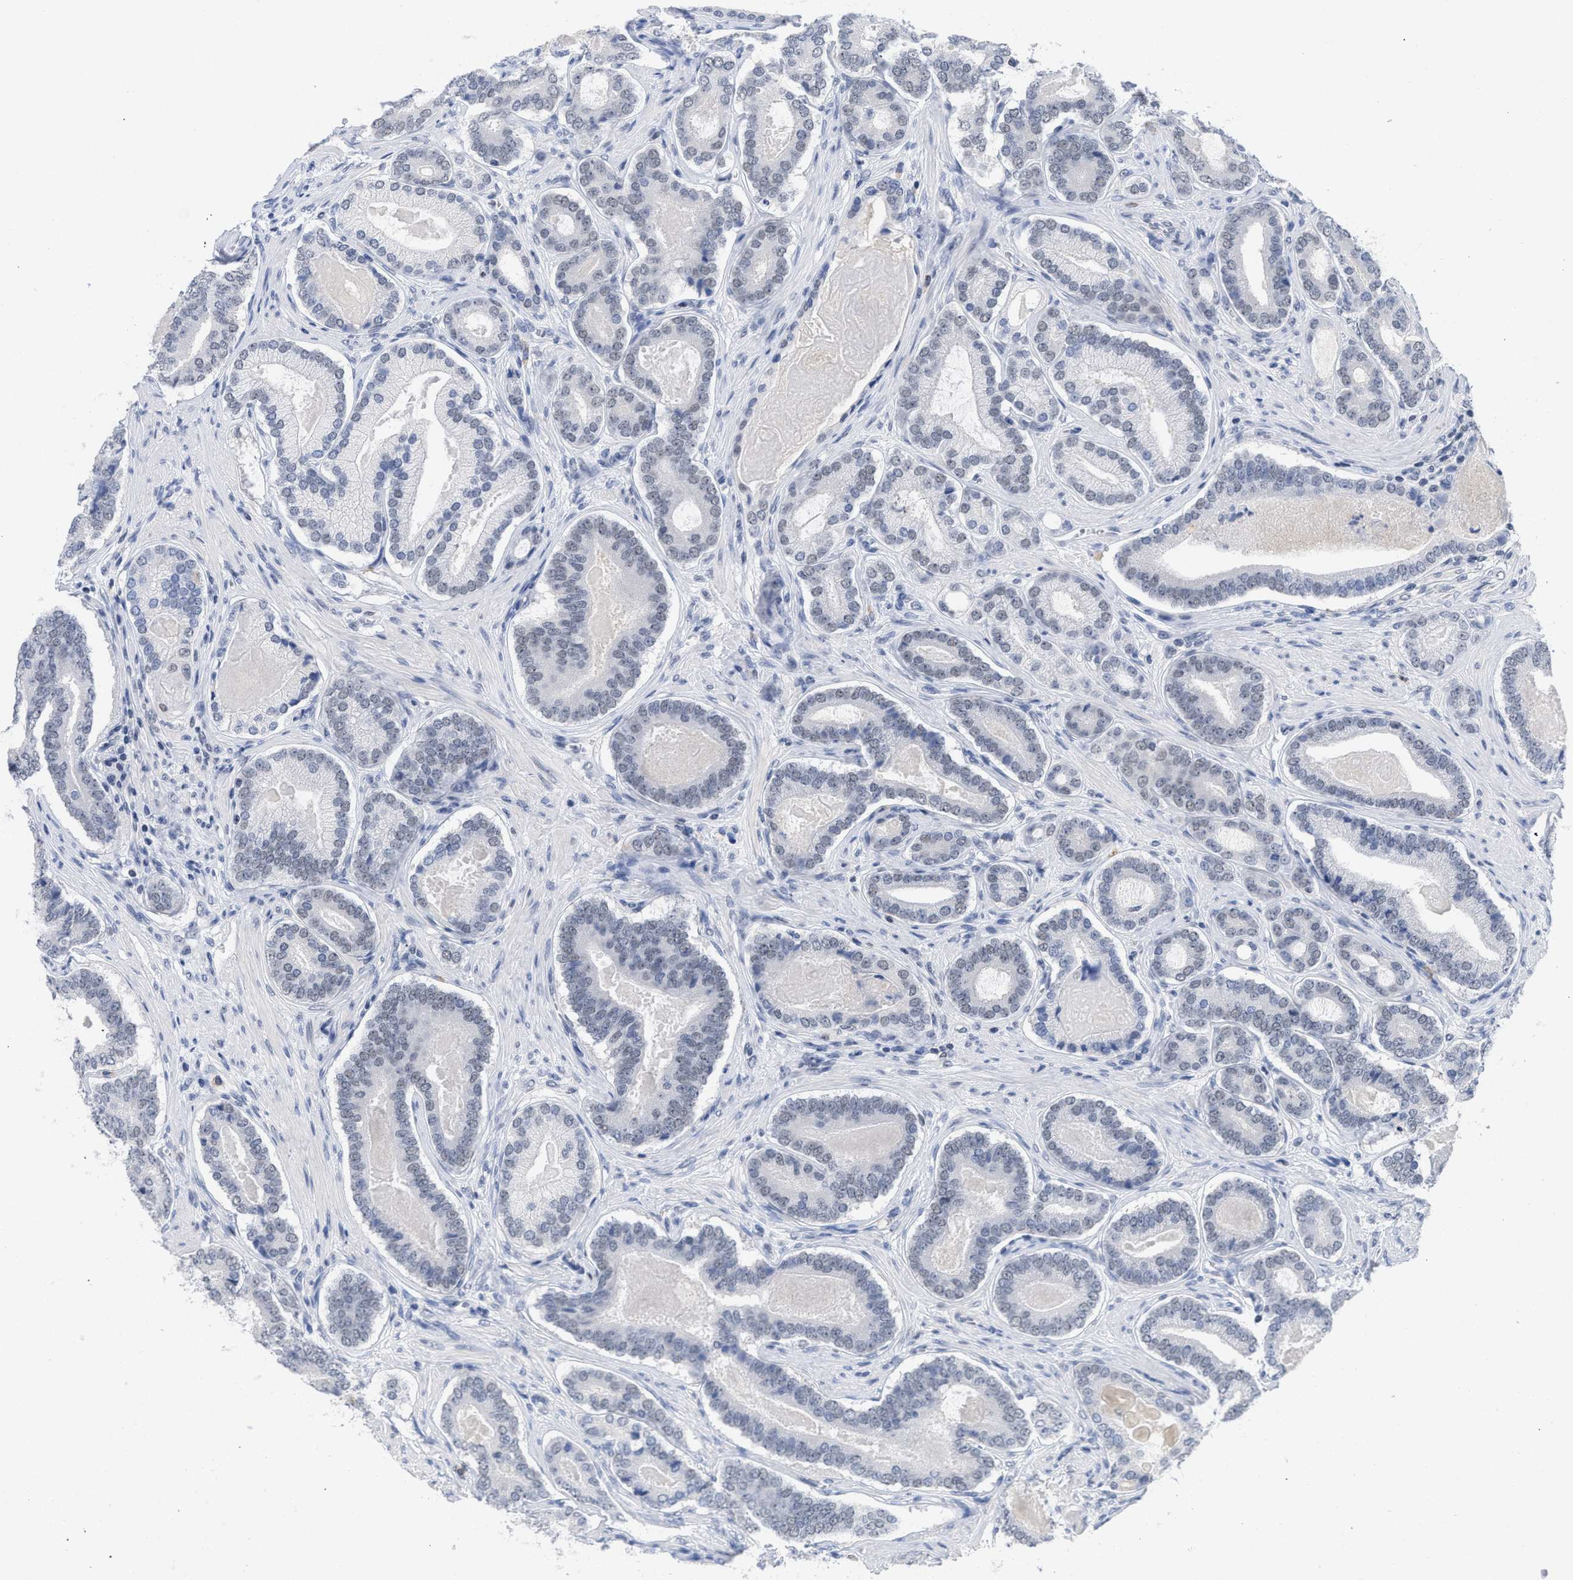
{"staining": {"intensity": "negative", "quantity": "none", "location": "none"}, "tissue": "prostate cancer", "cell_type": "Tumor cells", "image_type": "cancer", "snomed": [{"axis": "morphology", "description": "Adenocarcinoma, High grade"}, {"axis": "topography", "description": "Prostate"}], "caption": "Immunohistochemical staining of prostate adenocarcinoma (high-grade) demonstrates no significant staining in tumor cells.", "gene": "GGNBP2", "patient": {"sex": "male", "age": 60}}